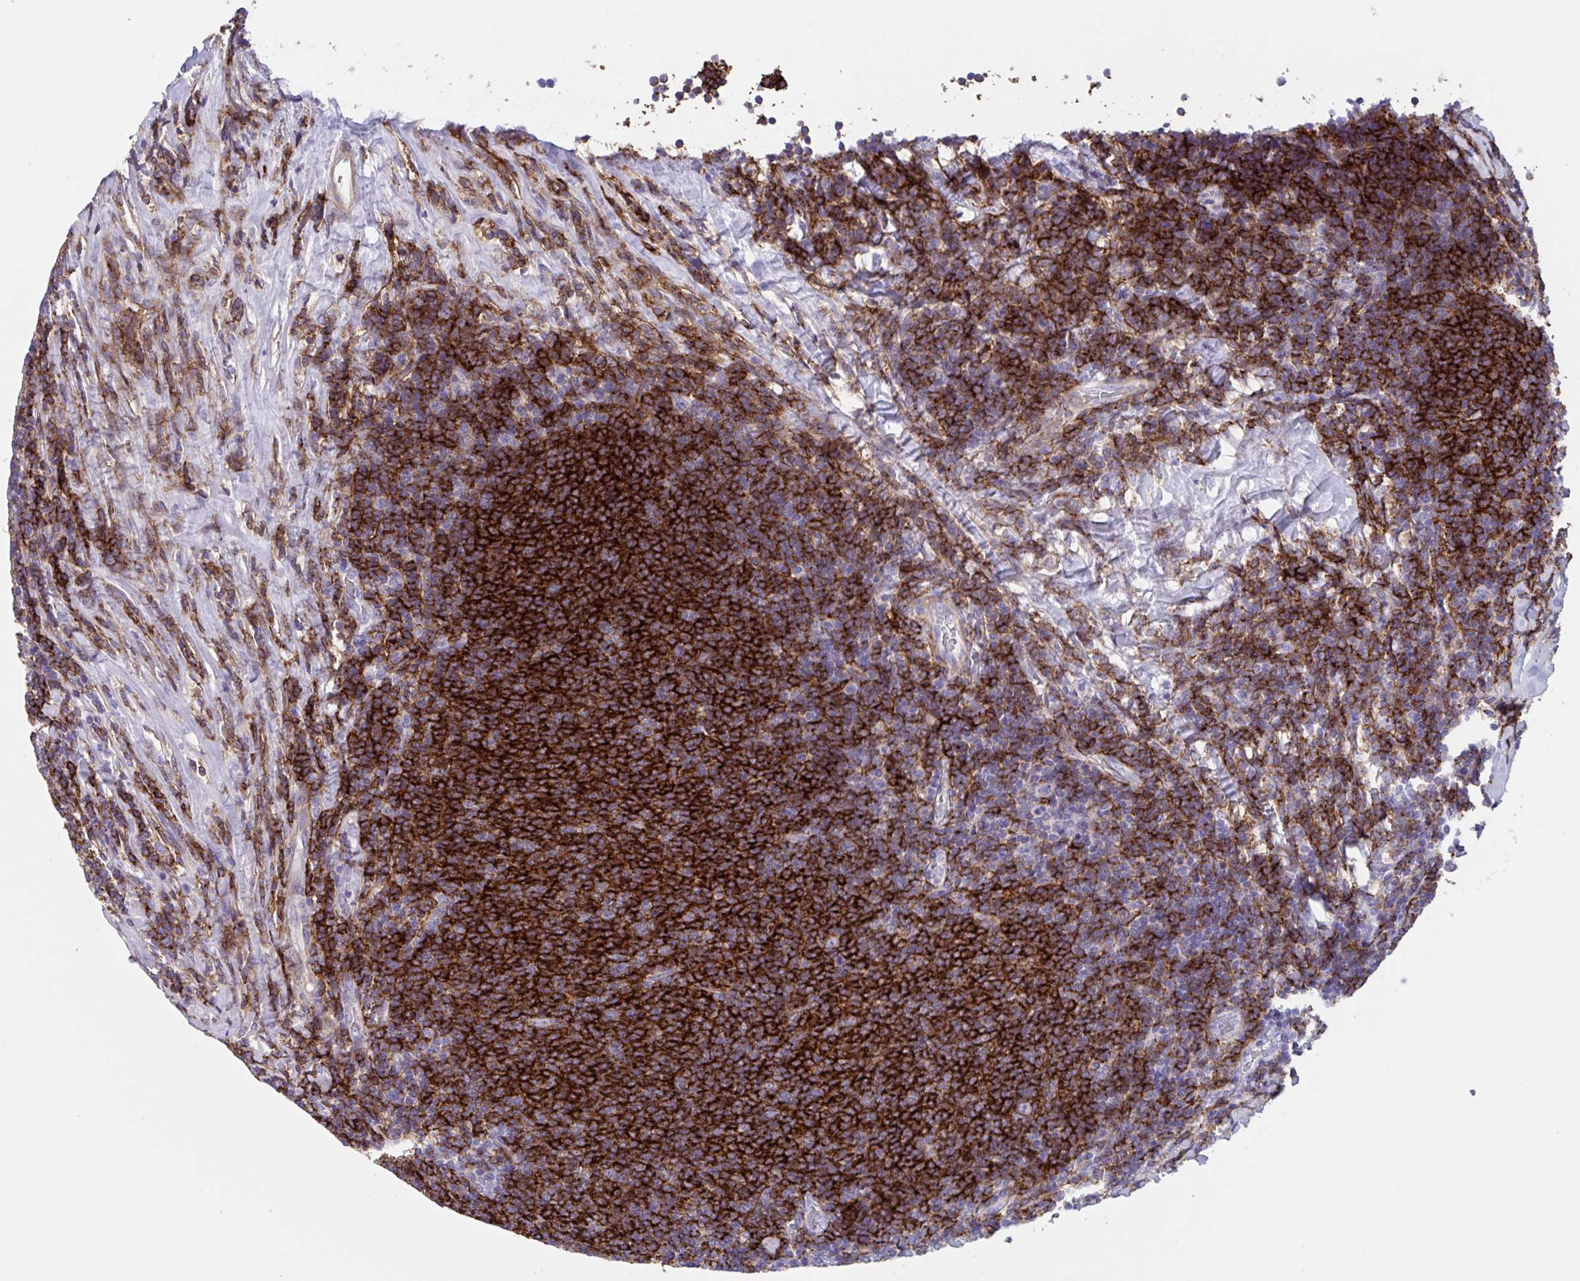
{"staining": {"intensity": "strong", "quantity": ">75%", "location": "cytoplasmic/membranous"}, "tissue": "lymphoma", "cell_type": "Tumor cells", "image_type": "cancer", "snomed": [{"axis": "morphology", "description": "Malignant lymphoma, non-Hodgkin's type, Low grade"}, {"axis": "topography", "description": "Lymph node"}], "caption": "Immunohistochemistry (DAB) staining of human low-grade malignant lymphoma, non-Hodgkin's type displays strong cytoplasmic/membranous protein positivity in approximately >75% of tumor cells.", "gene": "LPIN3", "patient": {"sex": "male", "age": 52}}